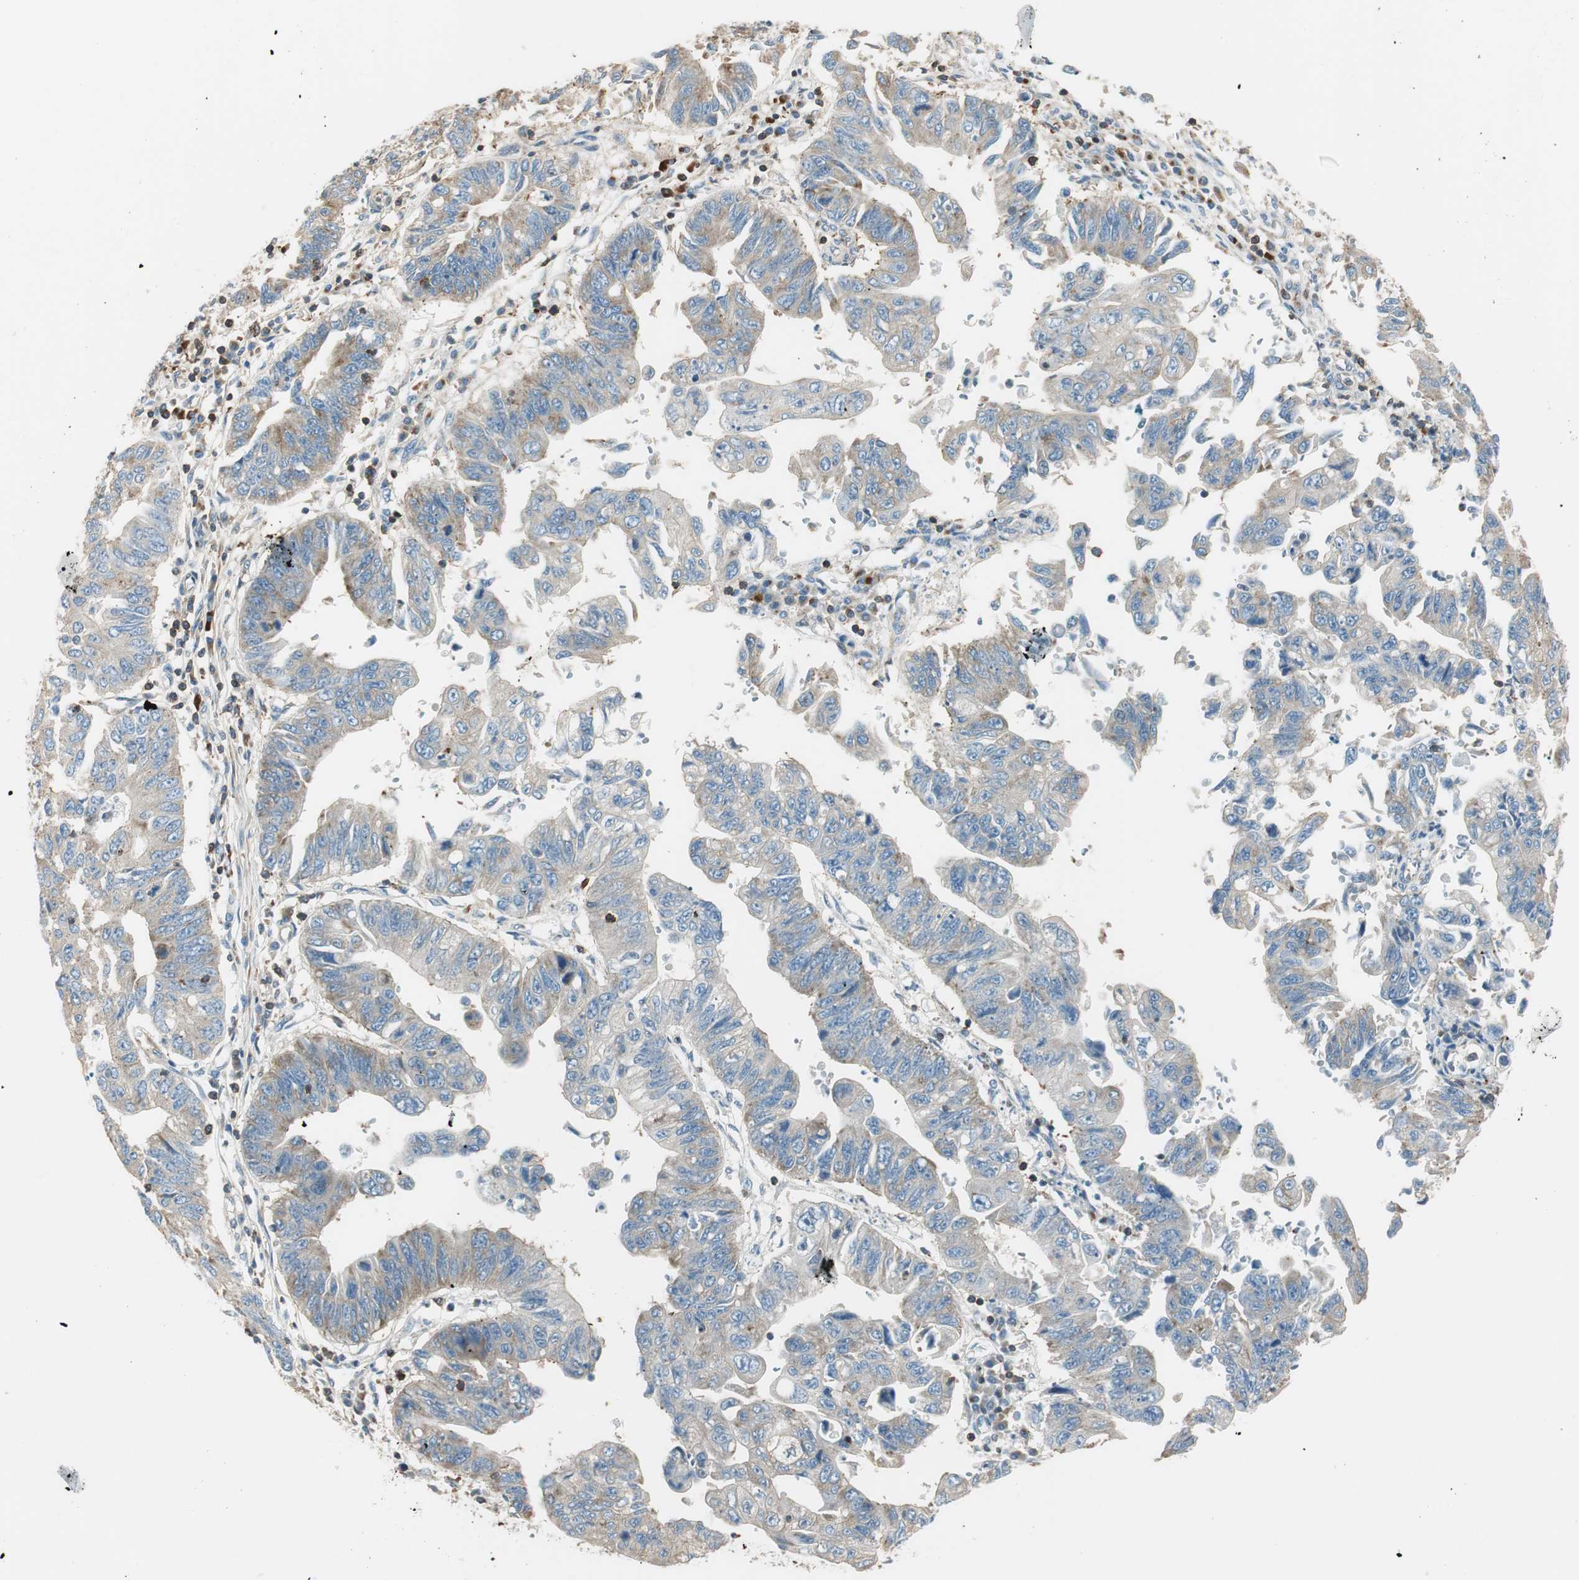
{"staining": {"intensity": "weak", "quantity": ">75%", "location": "cytoplasmic/membranous"}, "tissue": "stomach cancer", "cell_type": "Tumor cells", "image_type": "cancer", "snomed": [{"axis": "morphology", "description": "Adenocarcinoma, NOS"}, {"axis": "topography", "description": "Stomach"}], "caption": "Protein staining displays weak cytoplasmic/membranous positivity in about >75% of tumor cells in stomach adenocarcinoma. Using DAB (brown) and hematoxylin (blue) stains, captured at high magnification using brightfield microscopy.", "gene": "PI4K2B", "patient": {"sex": "male", "age": 59}}